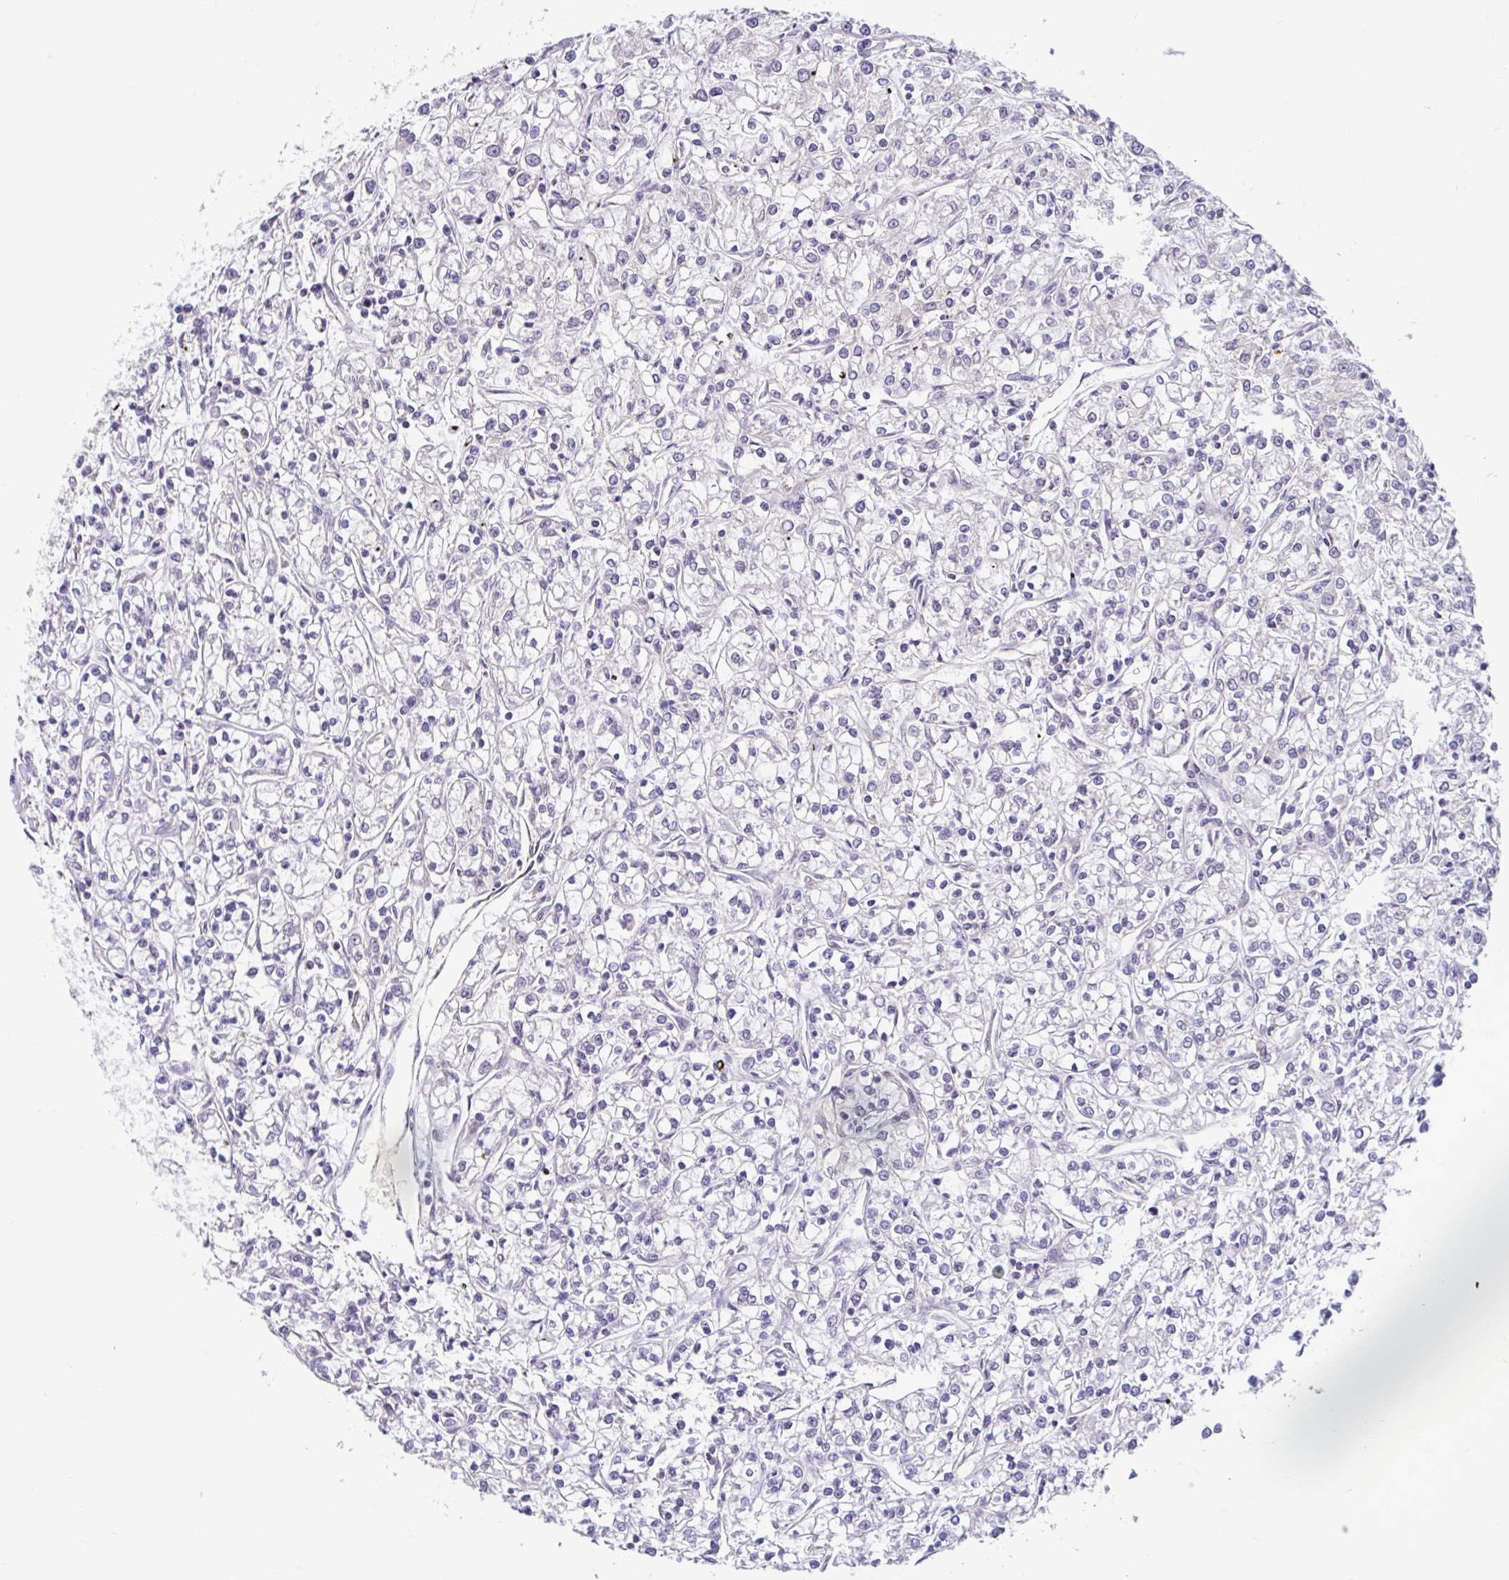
{"staining": {"intensity": "negative", "quantity": "none", "location": "none"}, "tissue": "renal cancer", "cell_type": "Tumor cells", "image_type": "cancer", "snomed": [{"axis": "morphology", "description": "Adenocarcinoma, NOS"}, {"axis": "topography", "description": "Kidney"}], "caption": "Immunohistochemistry (IHC) micrograph of human adenocarcinoma (renal) stained for a protein (brown), which shows no expression in tumor cells.", "gene": "NT5C1B", "patient": {"sex": "female", "age": 59}}